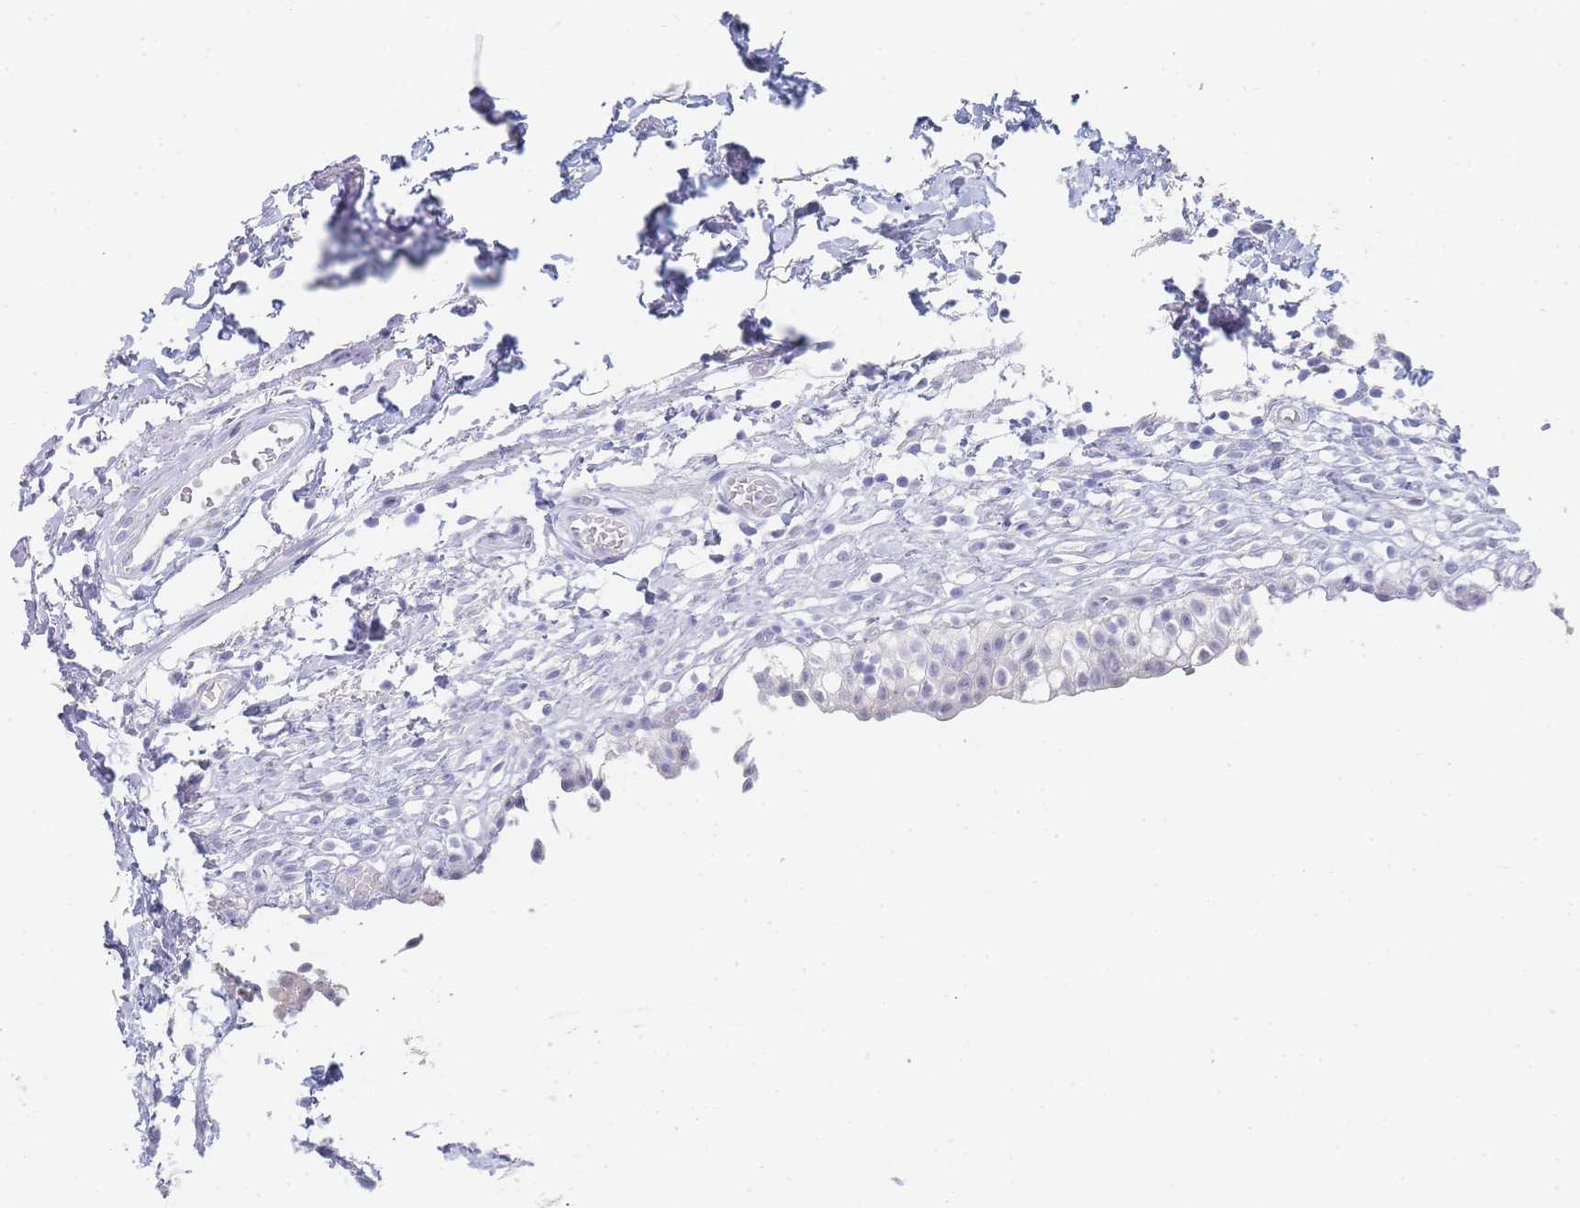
{"staining": {"intensity": "negative", "quantity": "none", "location": "none"}, "tissue": "urinary bladder", "cell_type": "Urothelial cells", "image_type": "normal", "snomed": [{"axis": "morphology", "description": "Normal tissue, NOS"}, {"axis": "topography", "description": "Urinary bladder"}, {"axis": "topography", "description": "Peripheral nerve tissue"}], "caption": "Urothelial cells are negative for protein expression in unremarkable human urinary bladder. The staining was performed using DAB (3,3'-diaminobenzidine) to visualize the protein expression in brown, while the nuclei were stained in blue with hematoxylin (Magnification: 20x).", "gene": "IMPG1", "patient": {"sex": "male", "age": 55}}